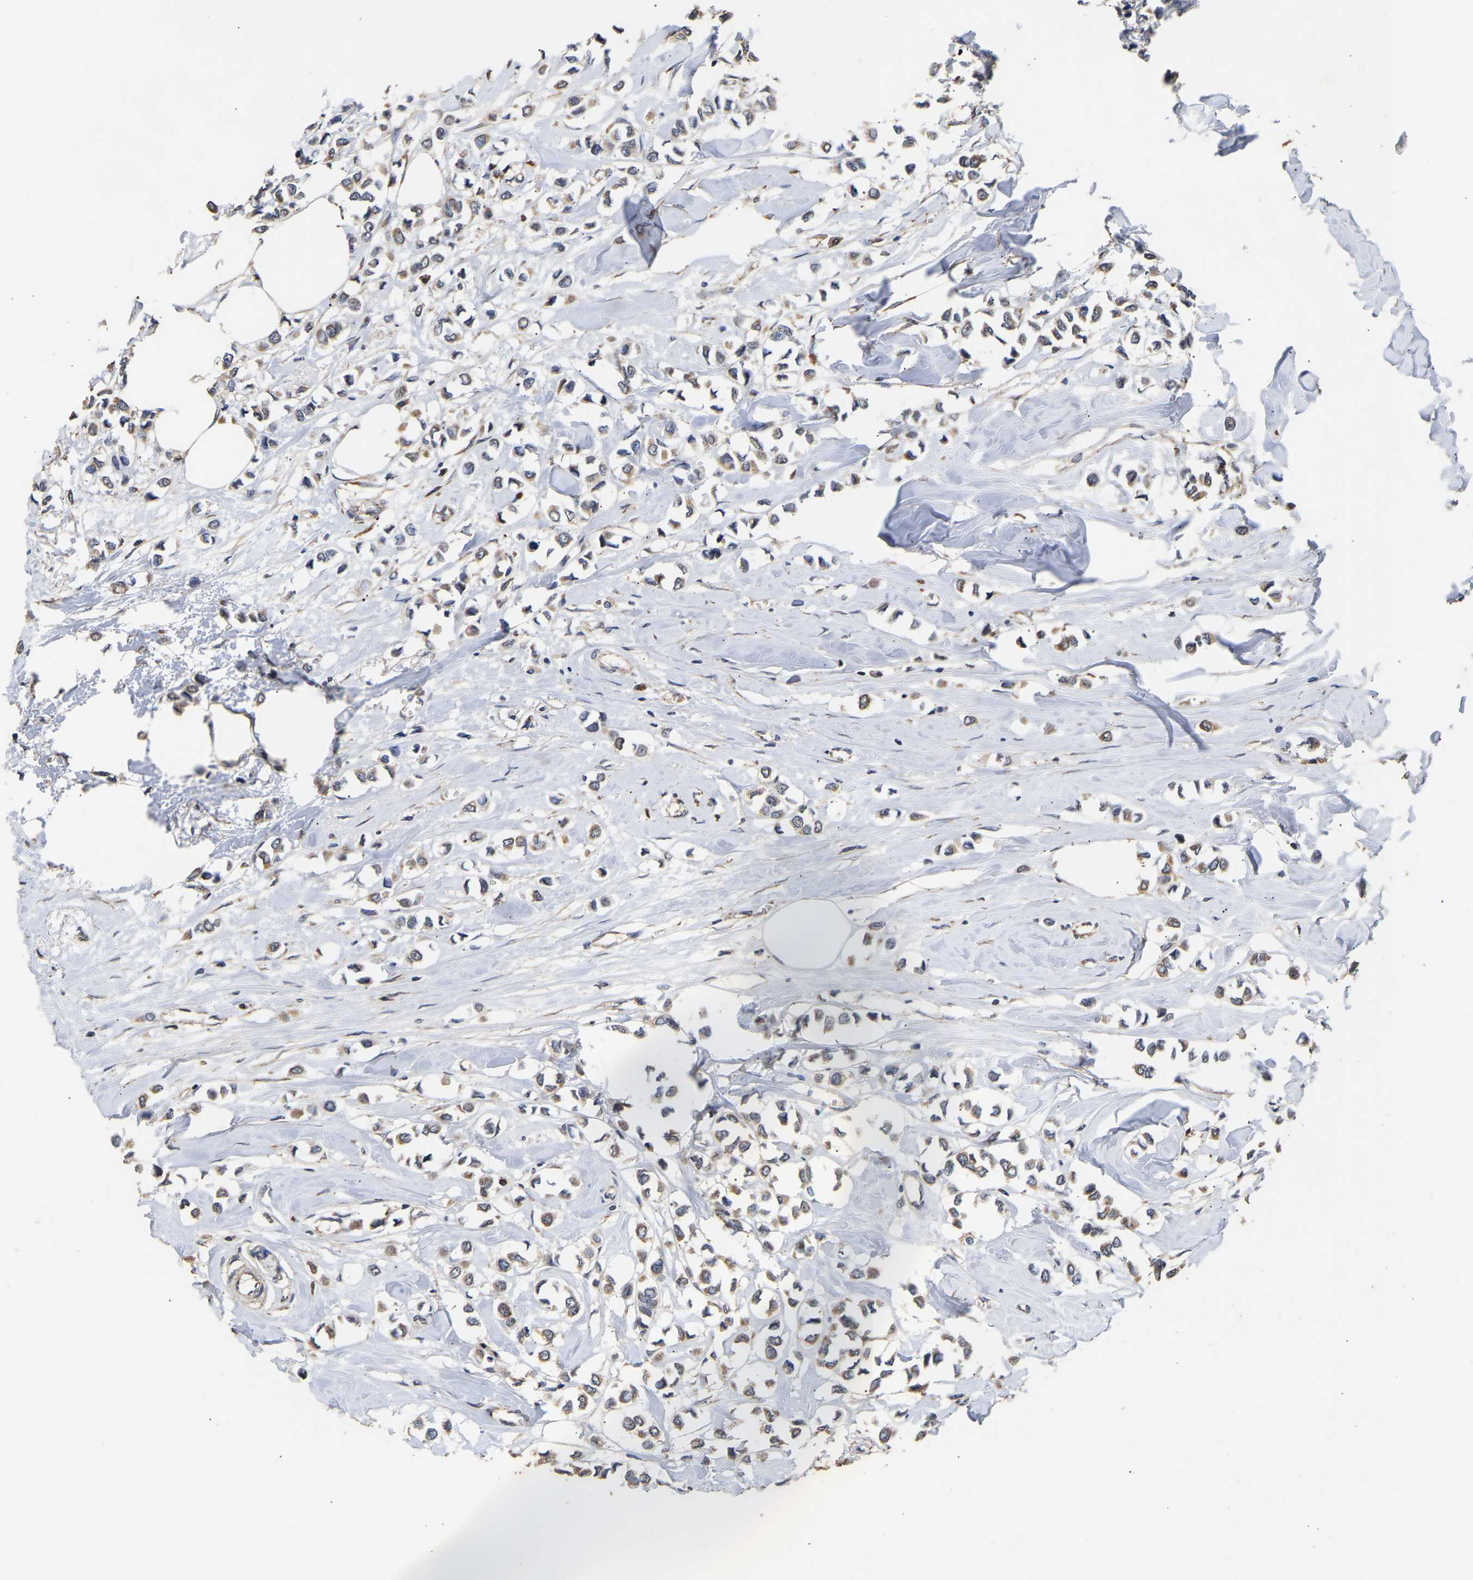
{"staining": {"intensity": "moderate", "quantity": ">75%", "location": "cytoplasmic/membranous"}, "tissue": "breast cancer", "cell_type": "Tumor cells", "image_type": "cancer", "snomed": [{"axis": "morphology", "description": "Lobular carcinoma"}, {"axis": "topography", "description": "Breast"}], "caption": "Breast cancer (lobular carcinoma) stained for a protein (brown) displays moderate cytoplasmic/membranous positive staining in about >75% of tumor cells.", "gene": "ZNF26", "patient": {"sex": "female", "age": 51}}